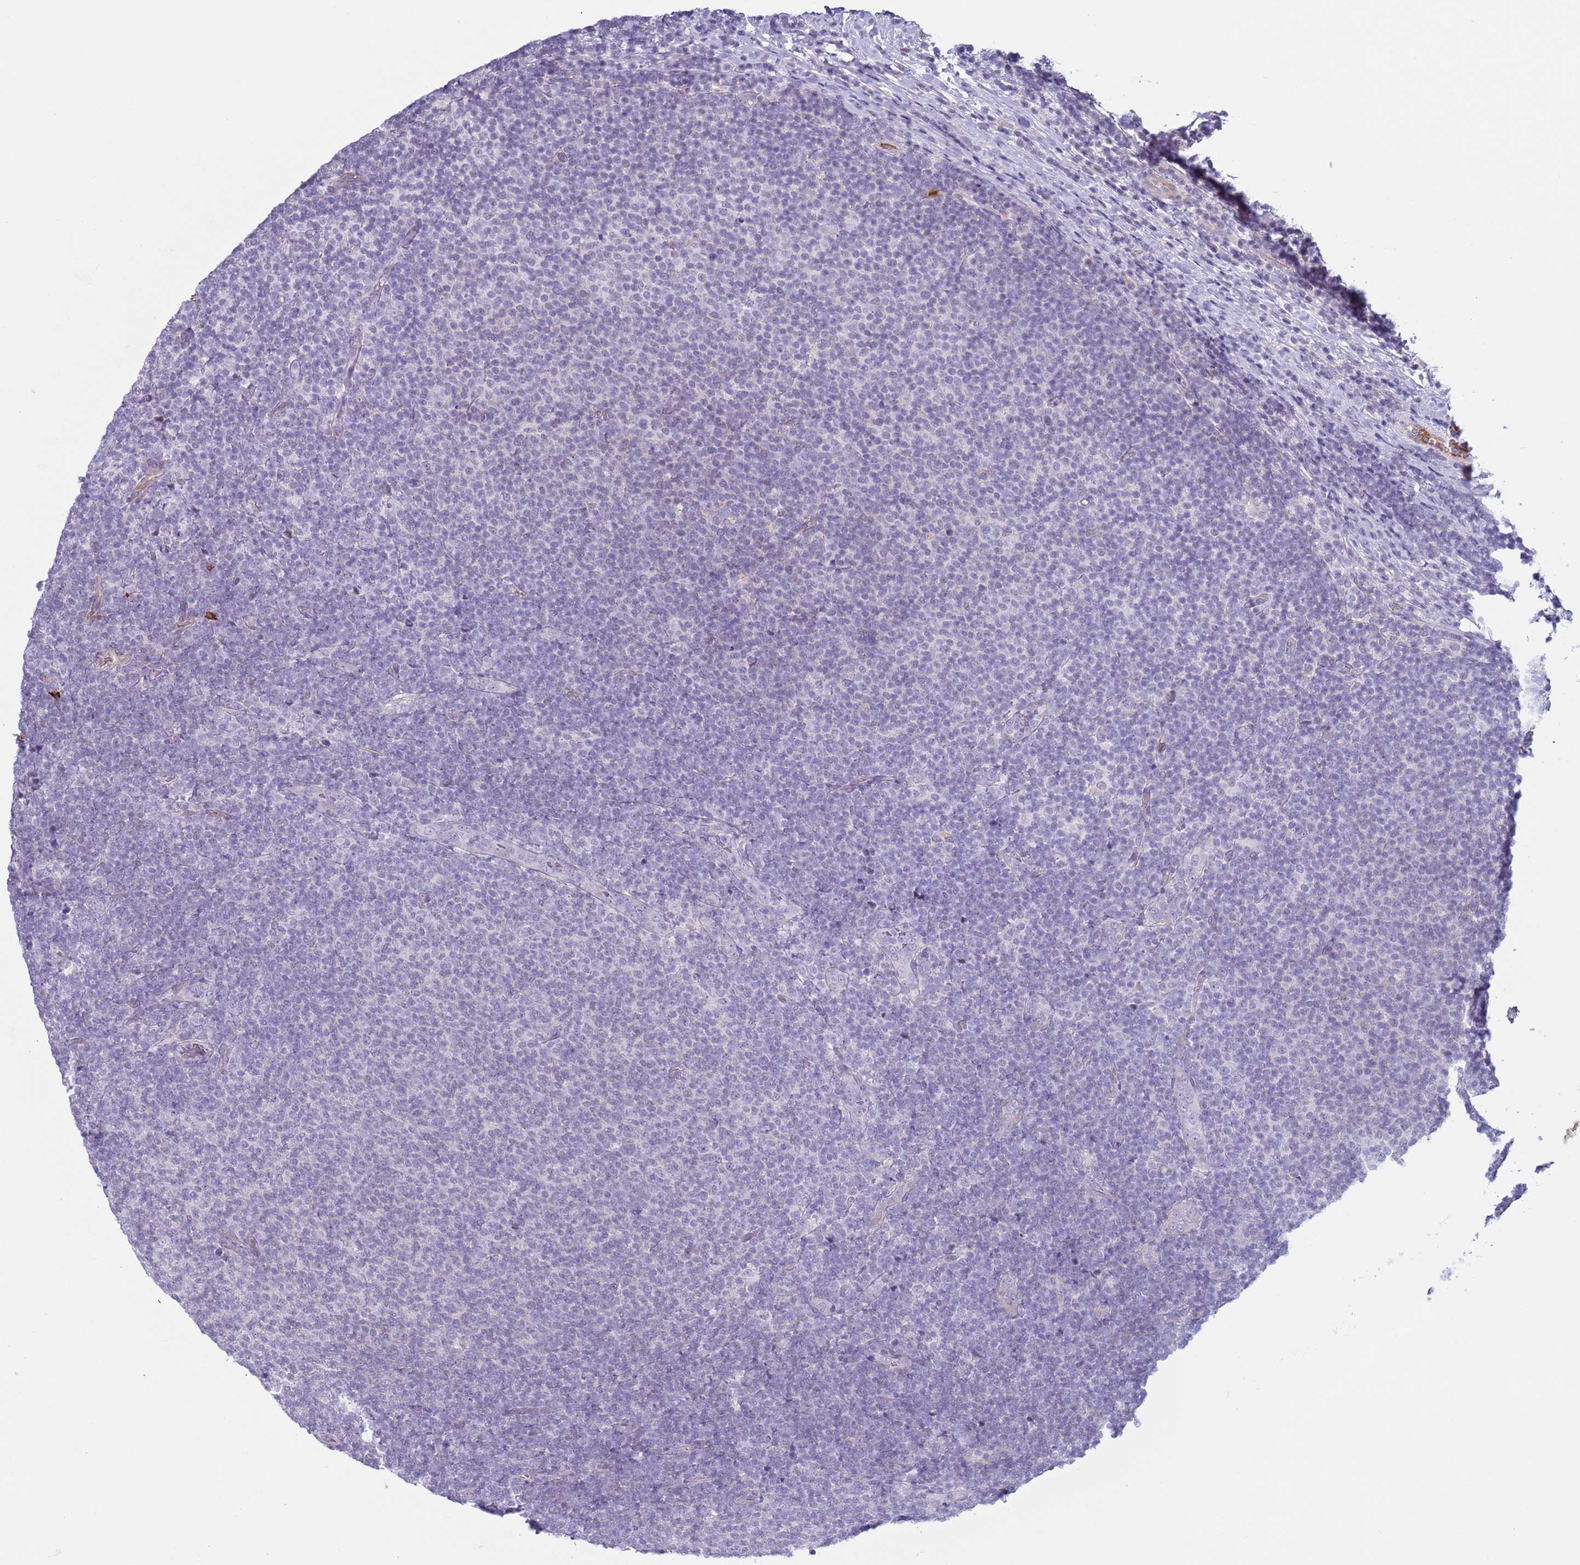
{"staining": {"intensity": "negative", "quantity": "none", "location": "none"}, "tissue": "lymphoma", "cell_type": "Tumor cells", "image_type": "cancer", "snomed": [{"axis": "morphology", "description": "Malignant lymphoma, non-Hodgkin's type, Low grade"}, {"axis": "topography", "description": "Lymph node"}], "caption": "Immunohistochemistry histopathology image of lymphoma stained for a protein (brown), which demonstrates no staining in tumor cells. (Brightfield microscopy of DAB immunohistochemistry (IHC) at high magnification).", "gene": "NPAP1", "patient": {"sex": "male", "age": 66}}